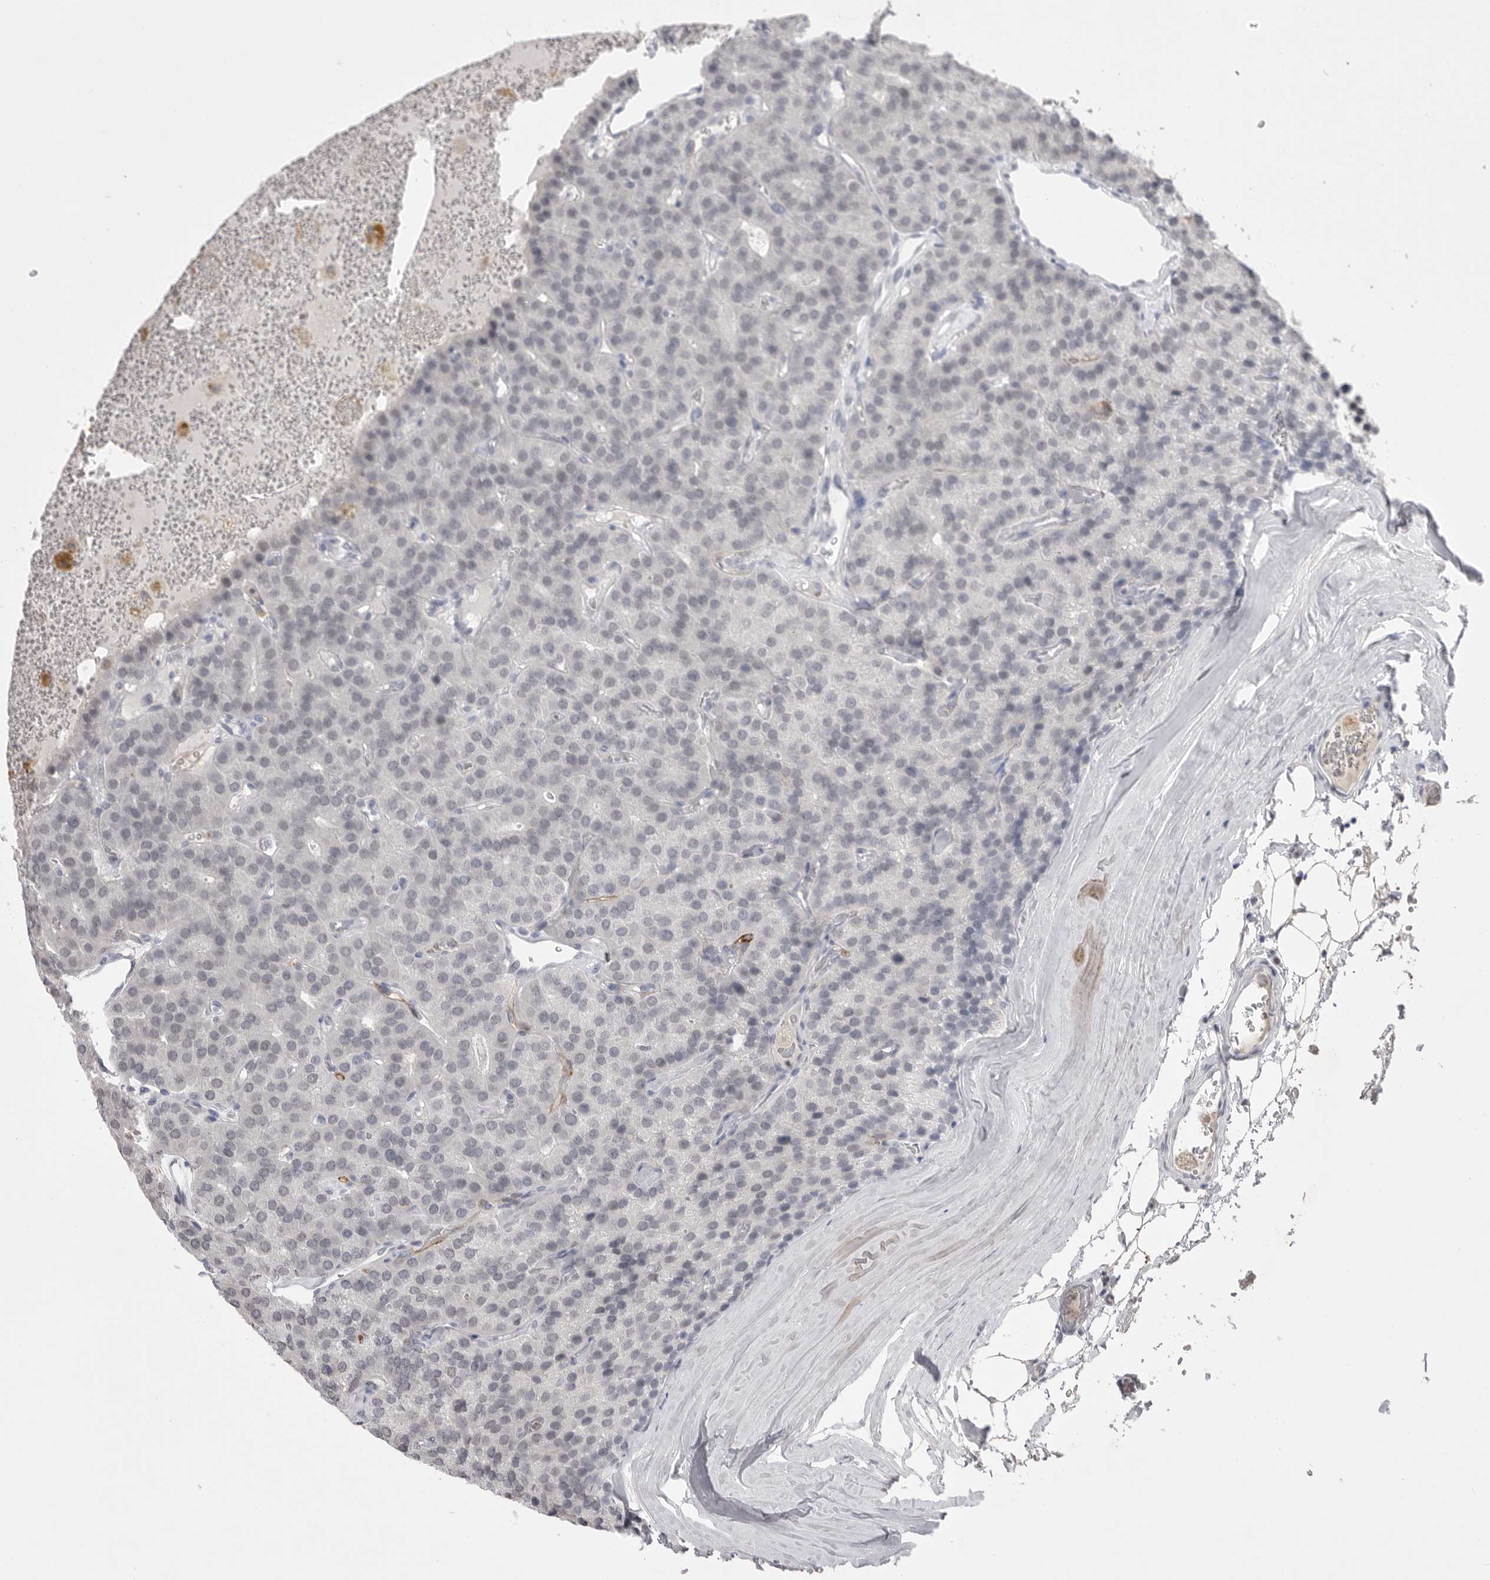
{"staining": {"intensity": "negative", "quantity": "none", "location": "none"}, "tissue": "parathyroid gland", "cell_type": "Glandular cells", "image_type": "normal", "snomed": [{"axis": "morphology", "description": "Normal tissue, NOS"}, {"axis": "morphology", "description": "Adenoma, NOS"}, {"axis": "topography", "description": "Parathyroid gland"}], "caption": "IHC of normal parathyroid gland displays no positivity in glandular cells. (Immunohistochemistry, brightfield microscopy, high magnification).", "gene": "ZBTB7B", "patient": {"sex": "female", "age": 86}}